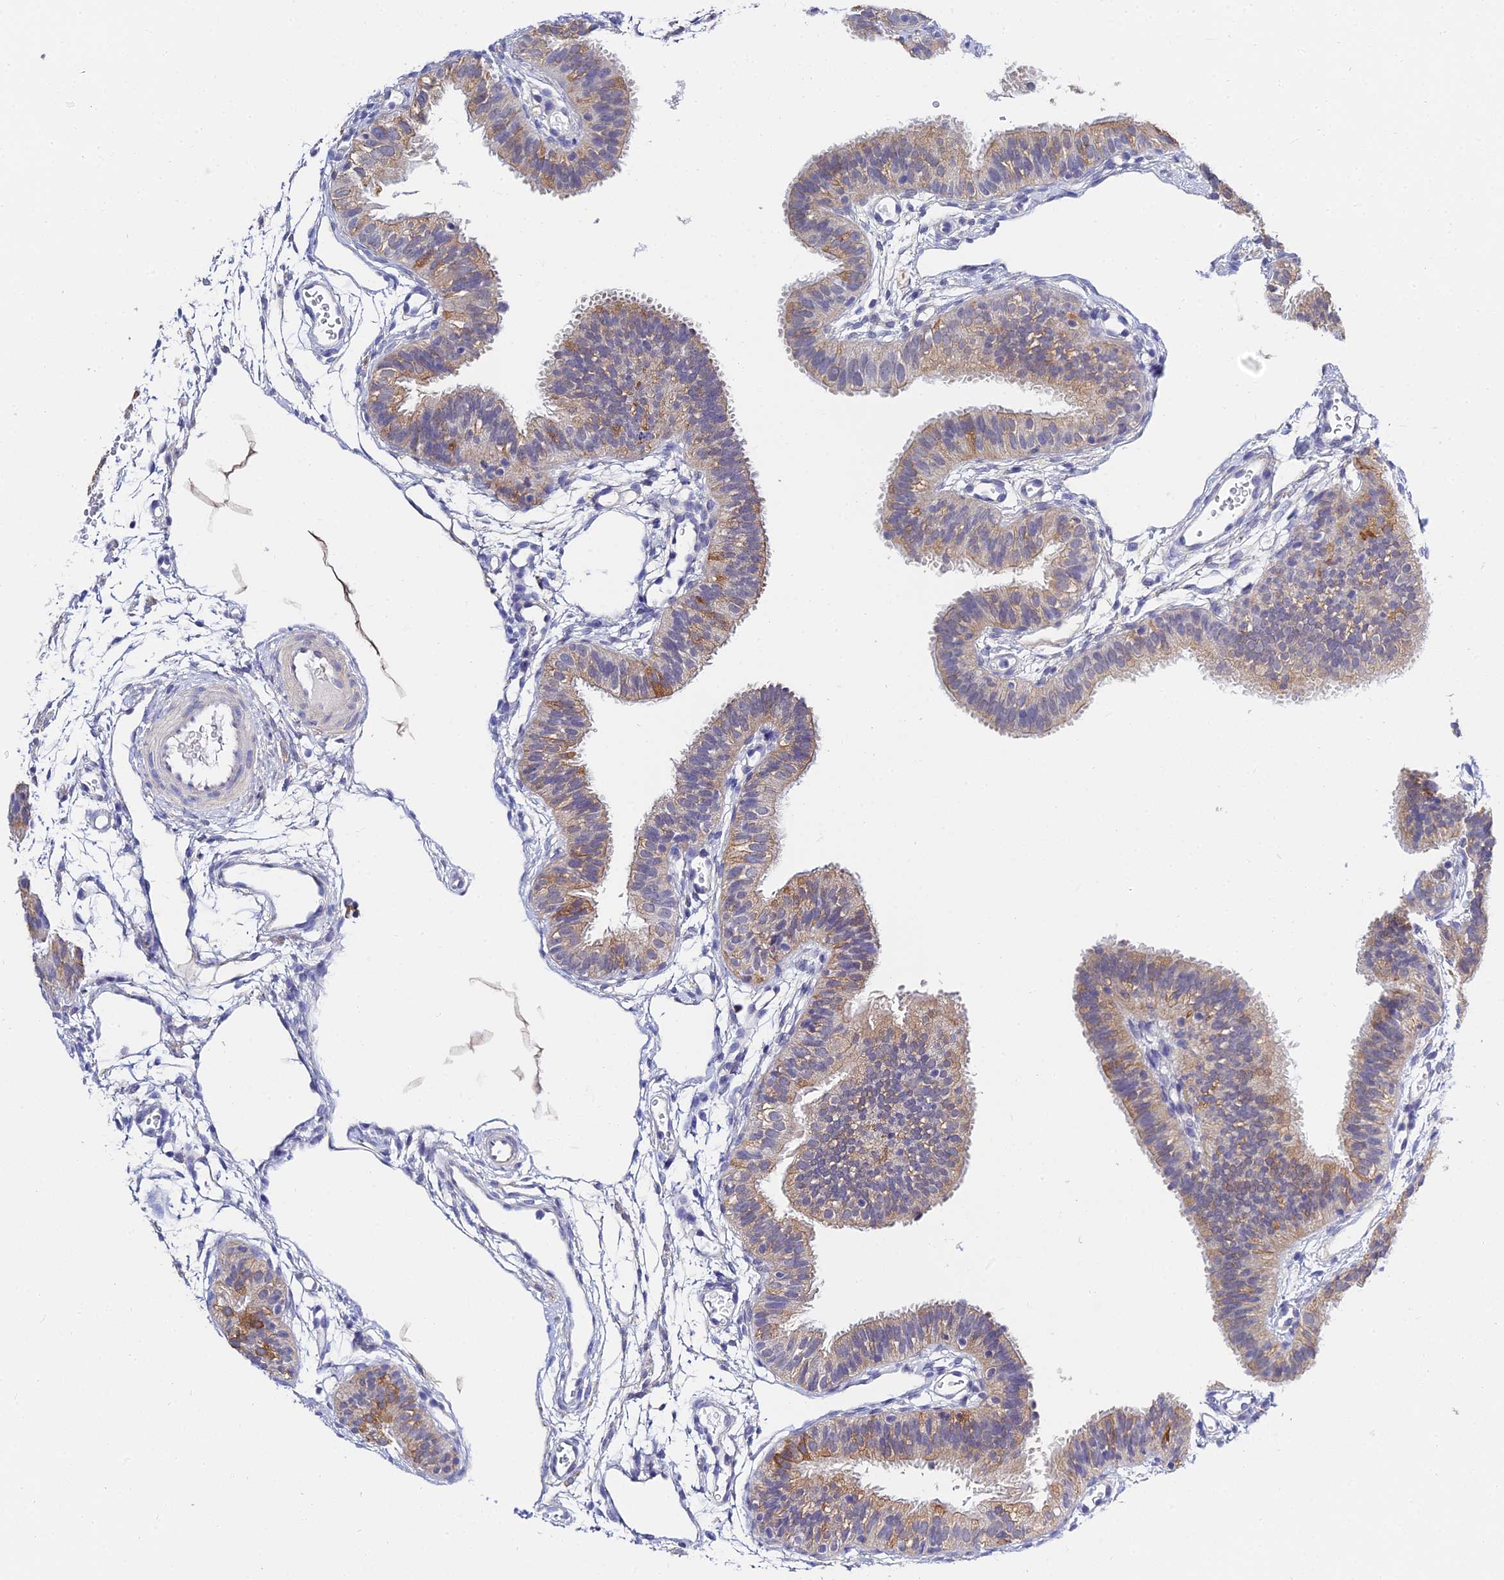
{"staining": {"intensity": "weak", "quantity": "25%-75%", "location": "cytoplasmic/membranous"}, "tissue": "fallopian tube", "cell_type": "Glandular cells", "image_type": "normal", "snomed": [{"axis": "morphology", "description": "Normal tissue, NOS"}, {"axis": "topography", "description": "Fallopian tube"}], "caption": "Fallopian tube stained with immunohistochemistry shows weak cytoplasmic/membranous staining in about 25%-75% of glandular cells.", "gene": "HOXB1", "patient": {"sex": "female", "age": 35}}